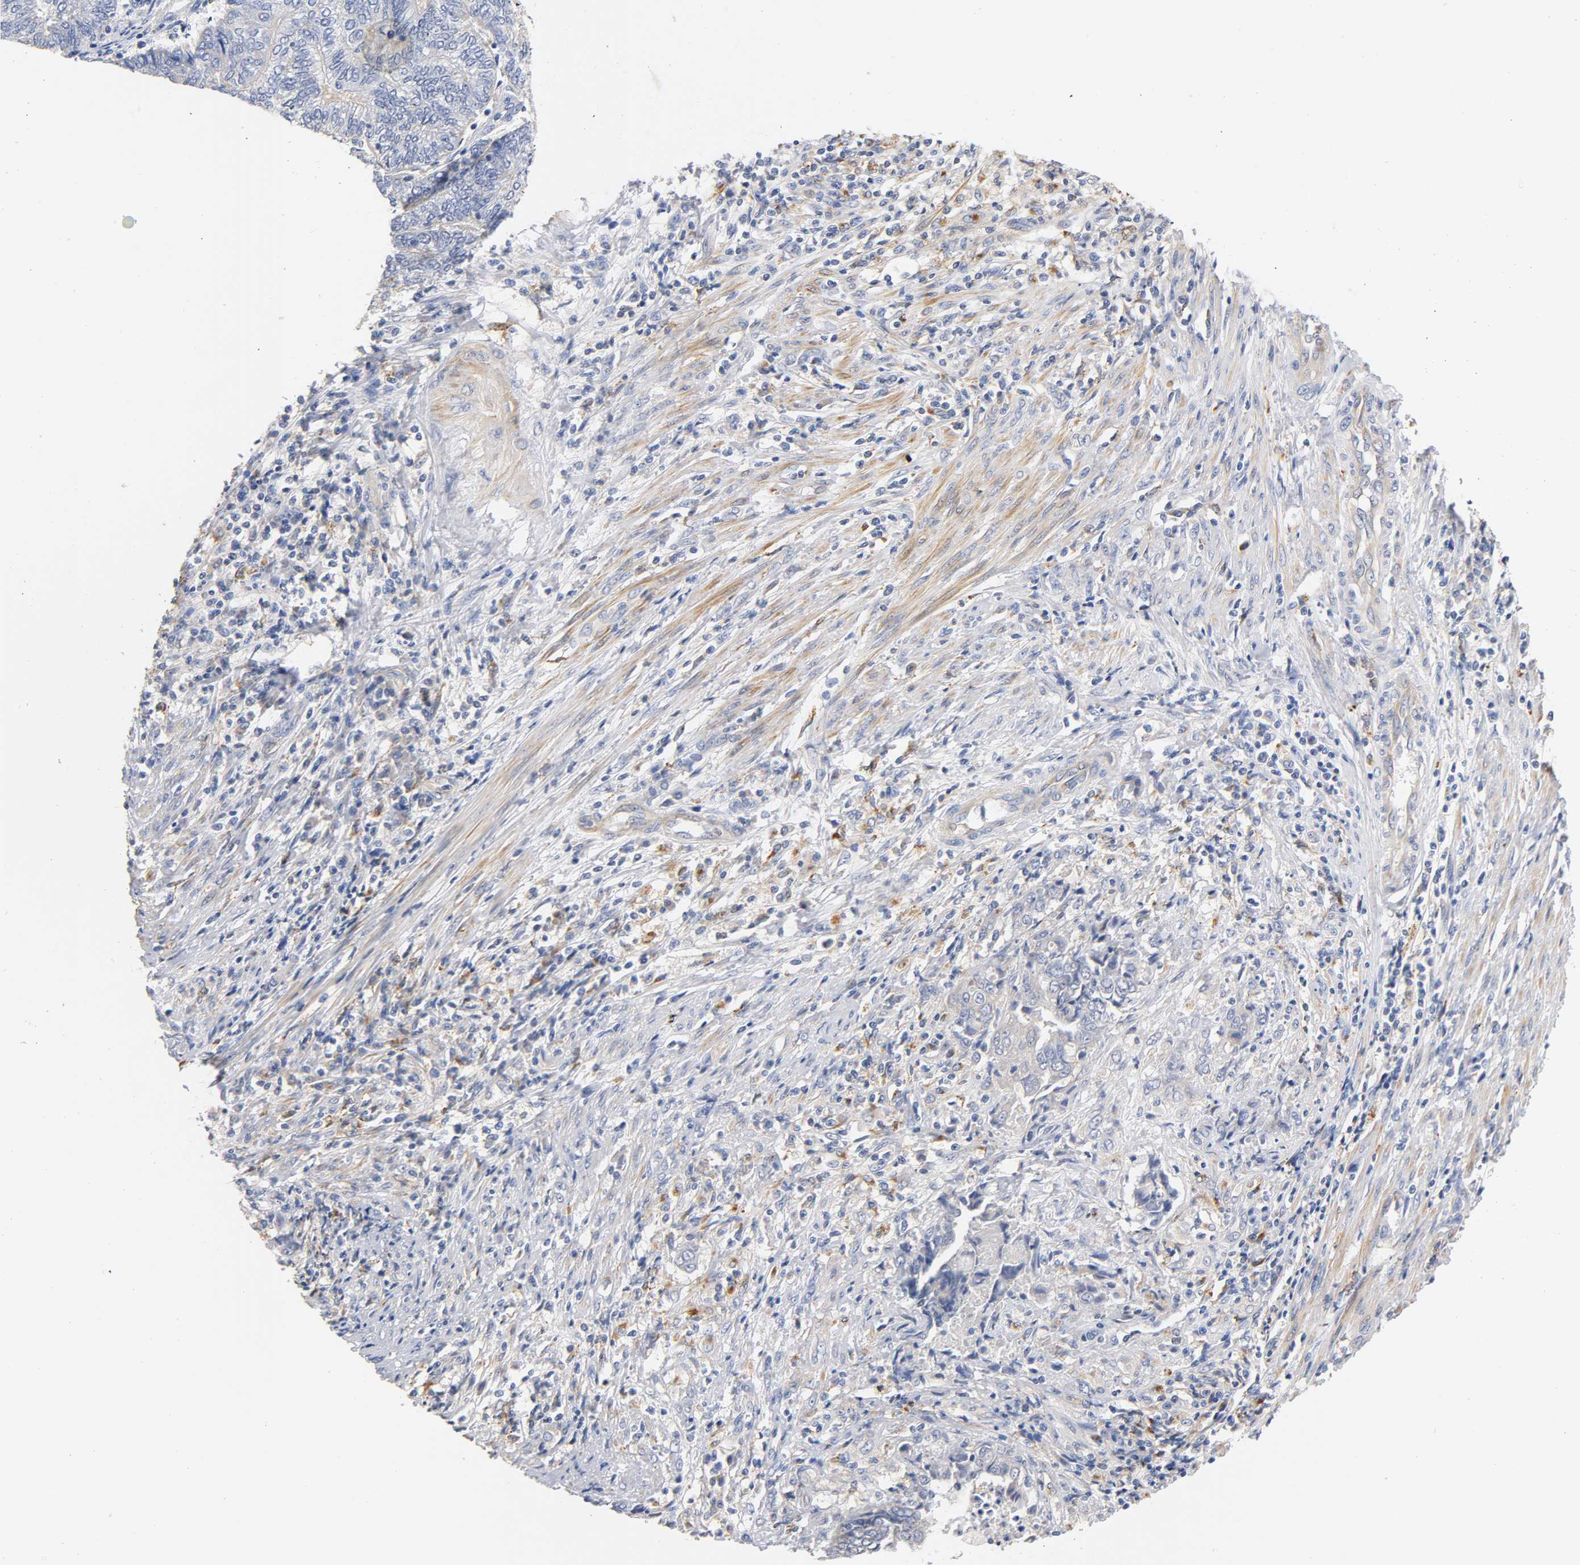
{"staining": {"intensity": "negative", "quantity": "none", "location": "none"}, "tissue": "endometrial cancer", "cell_type": "Tumor cells", "image_type": "cancer", "snomed": [{"axis": "morphology", "description": "Adenocarcinoma, NOS"}, {"axis": "topography", "description": "Uterus"}, {"axis": "topography", "description": "Endometrium"}], "caption": "DAB immunohistochemical staining of endometrial cancer shows no significant positivity in tumor cells.", "gene": "SEMA5A", "patient": {"sex": "female", "age": 70}}